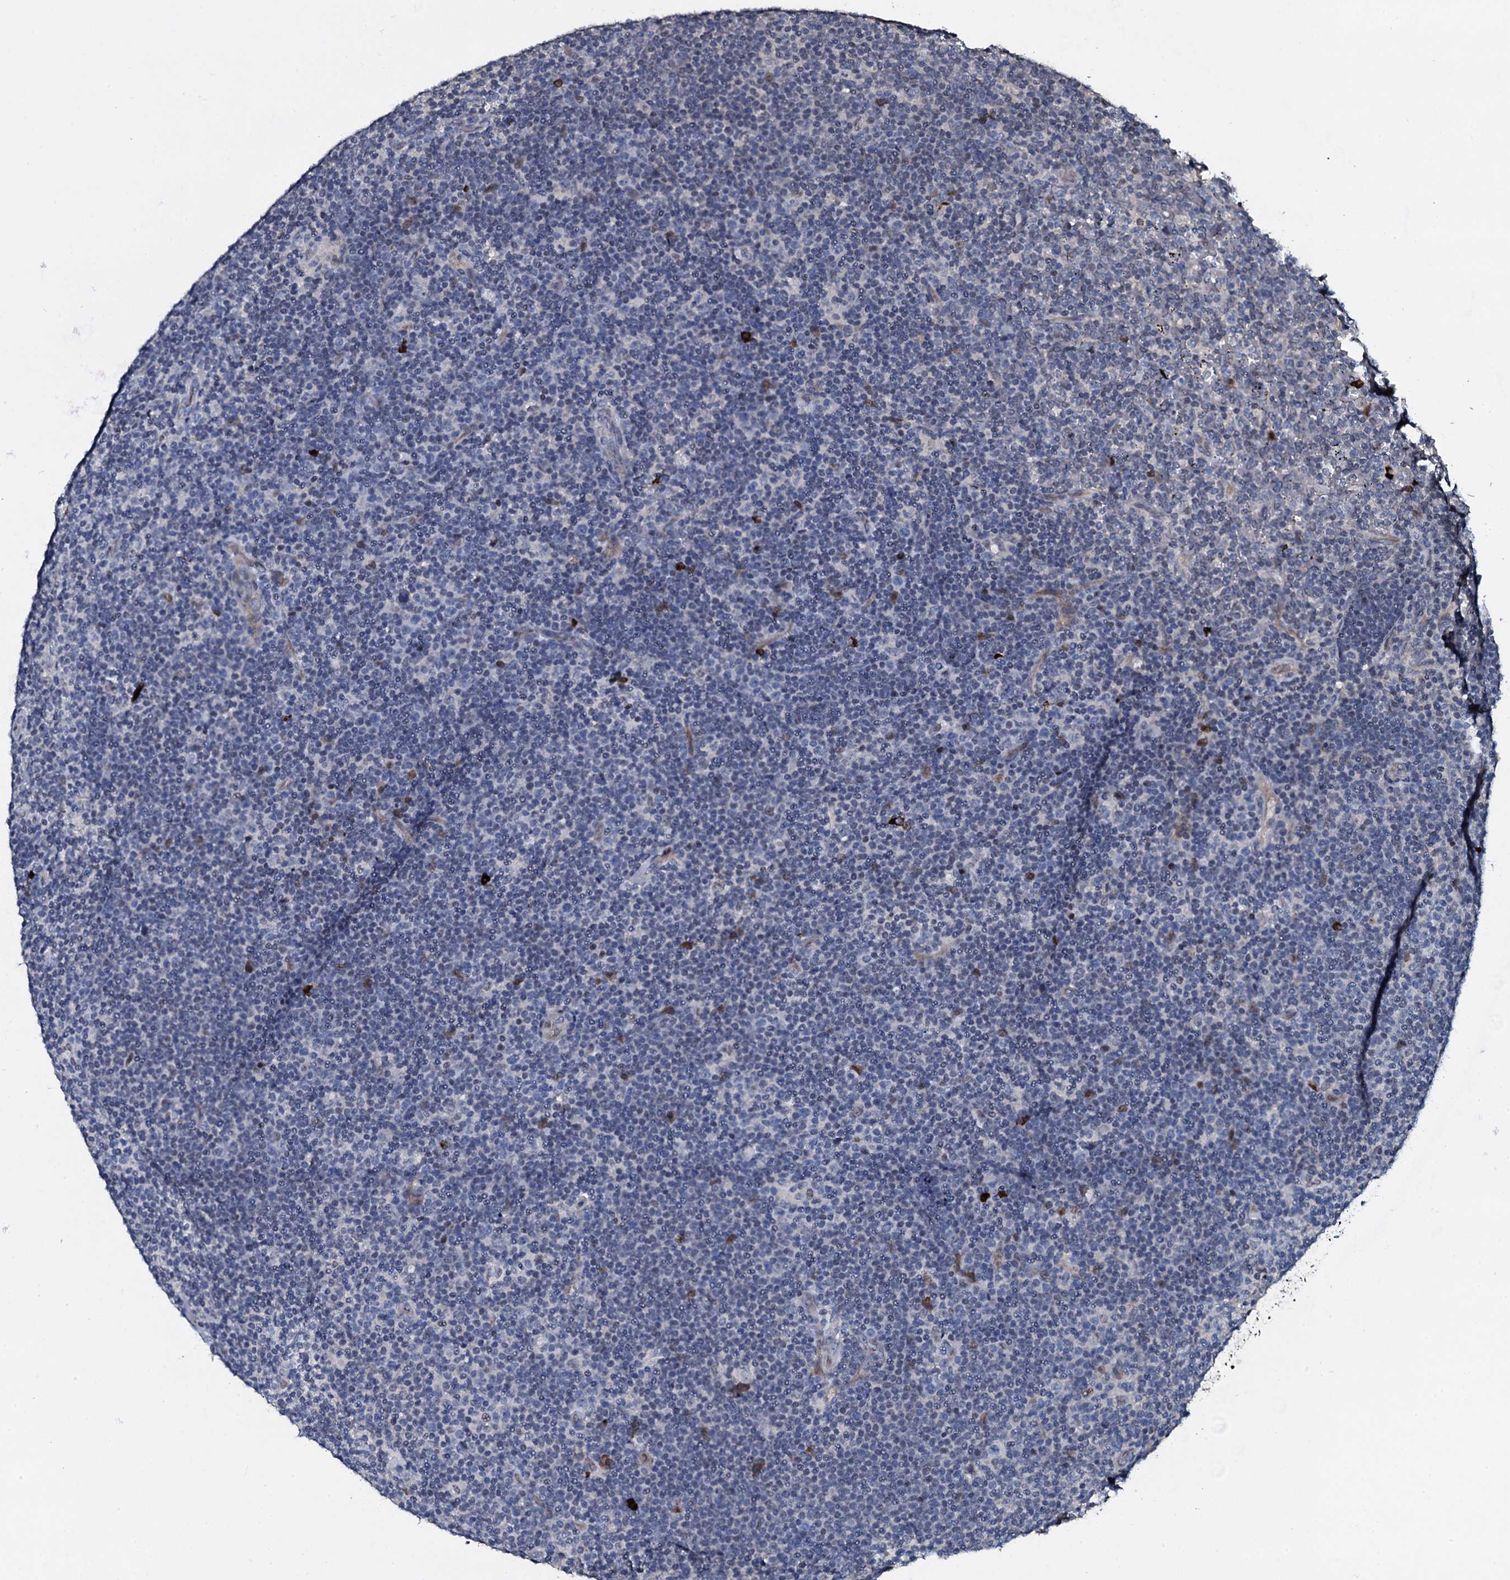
{"staining": {"intensity": "negative", "quantity": "none", "location": "none"}, "tissue": "lymphoma", "cell_type": "Tumor cells", "image_type": "cancer", "snomed": [{"axis": "morphology", "description": "Hodgkin's disease, NOS"}, {"axis": "topography", "description": "Lymph node"}], "caption": "Protein analysis of Hodgkin's disease displays no significant staining in tumor cells.", "gene": "LYG2", "patient": {"sex": "female", "age": 57}}